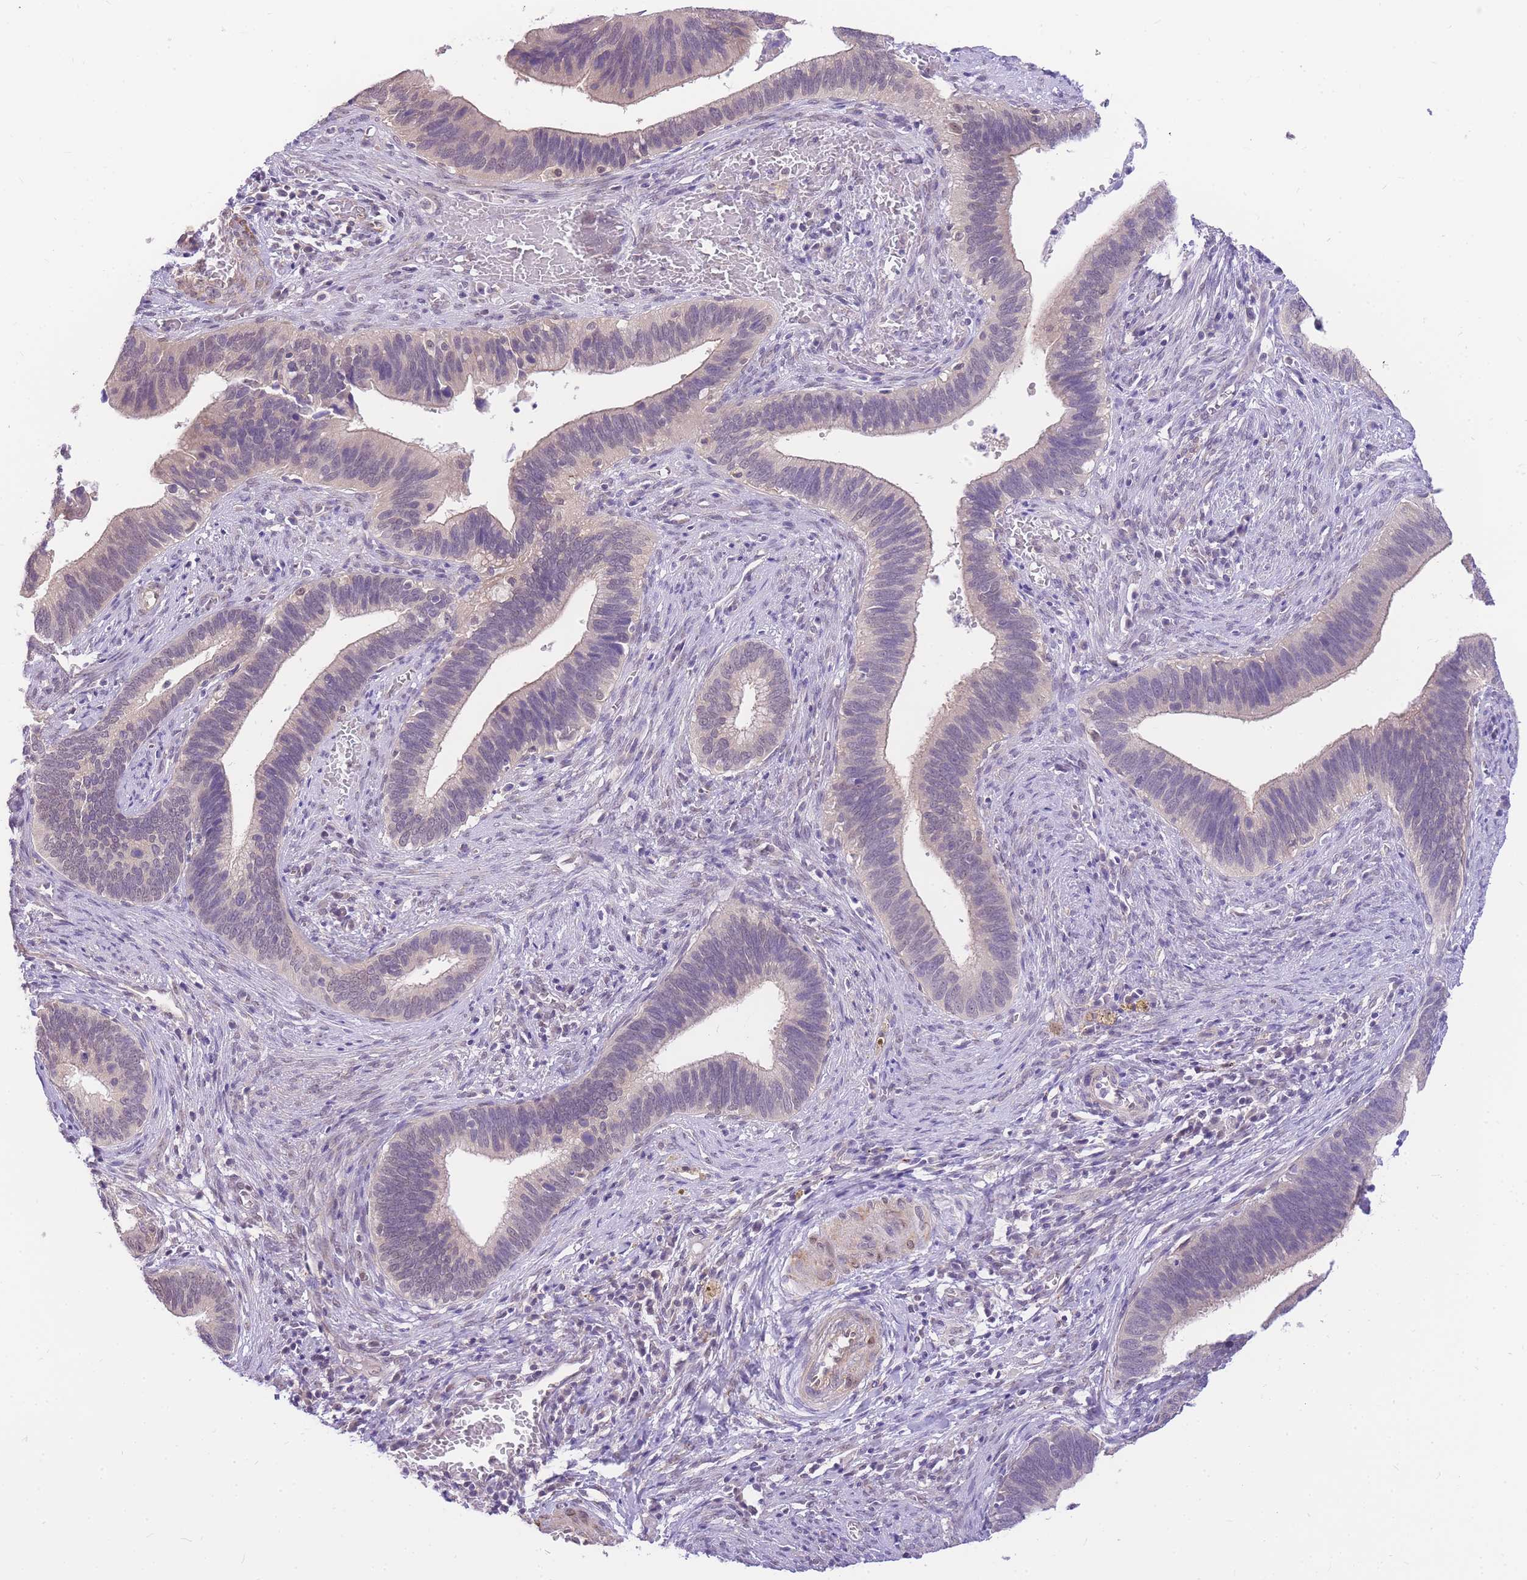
{"staining": {"intensity": "moderate", "quantity": "<25%", "location": "nuclear"}, "tissue": "cervical cancer", "cell_type": "Tumor cells", "image_type": "cancer", "snomed": [{"axis": "morphology", "description": "Adenocarcinoma, NOS"}, {"axis": "topography", "description": "Cervix"}], "caption": "Immunohistochemistry of human cervical cancer (adenocarcinoma) exhibits low levels of moderate nuclear positivity in about <25% of tumor cells.", "gene": "S100PBP", "patient": {"sex": "female", "age": 42}}